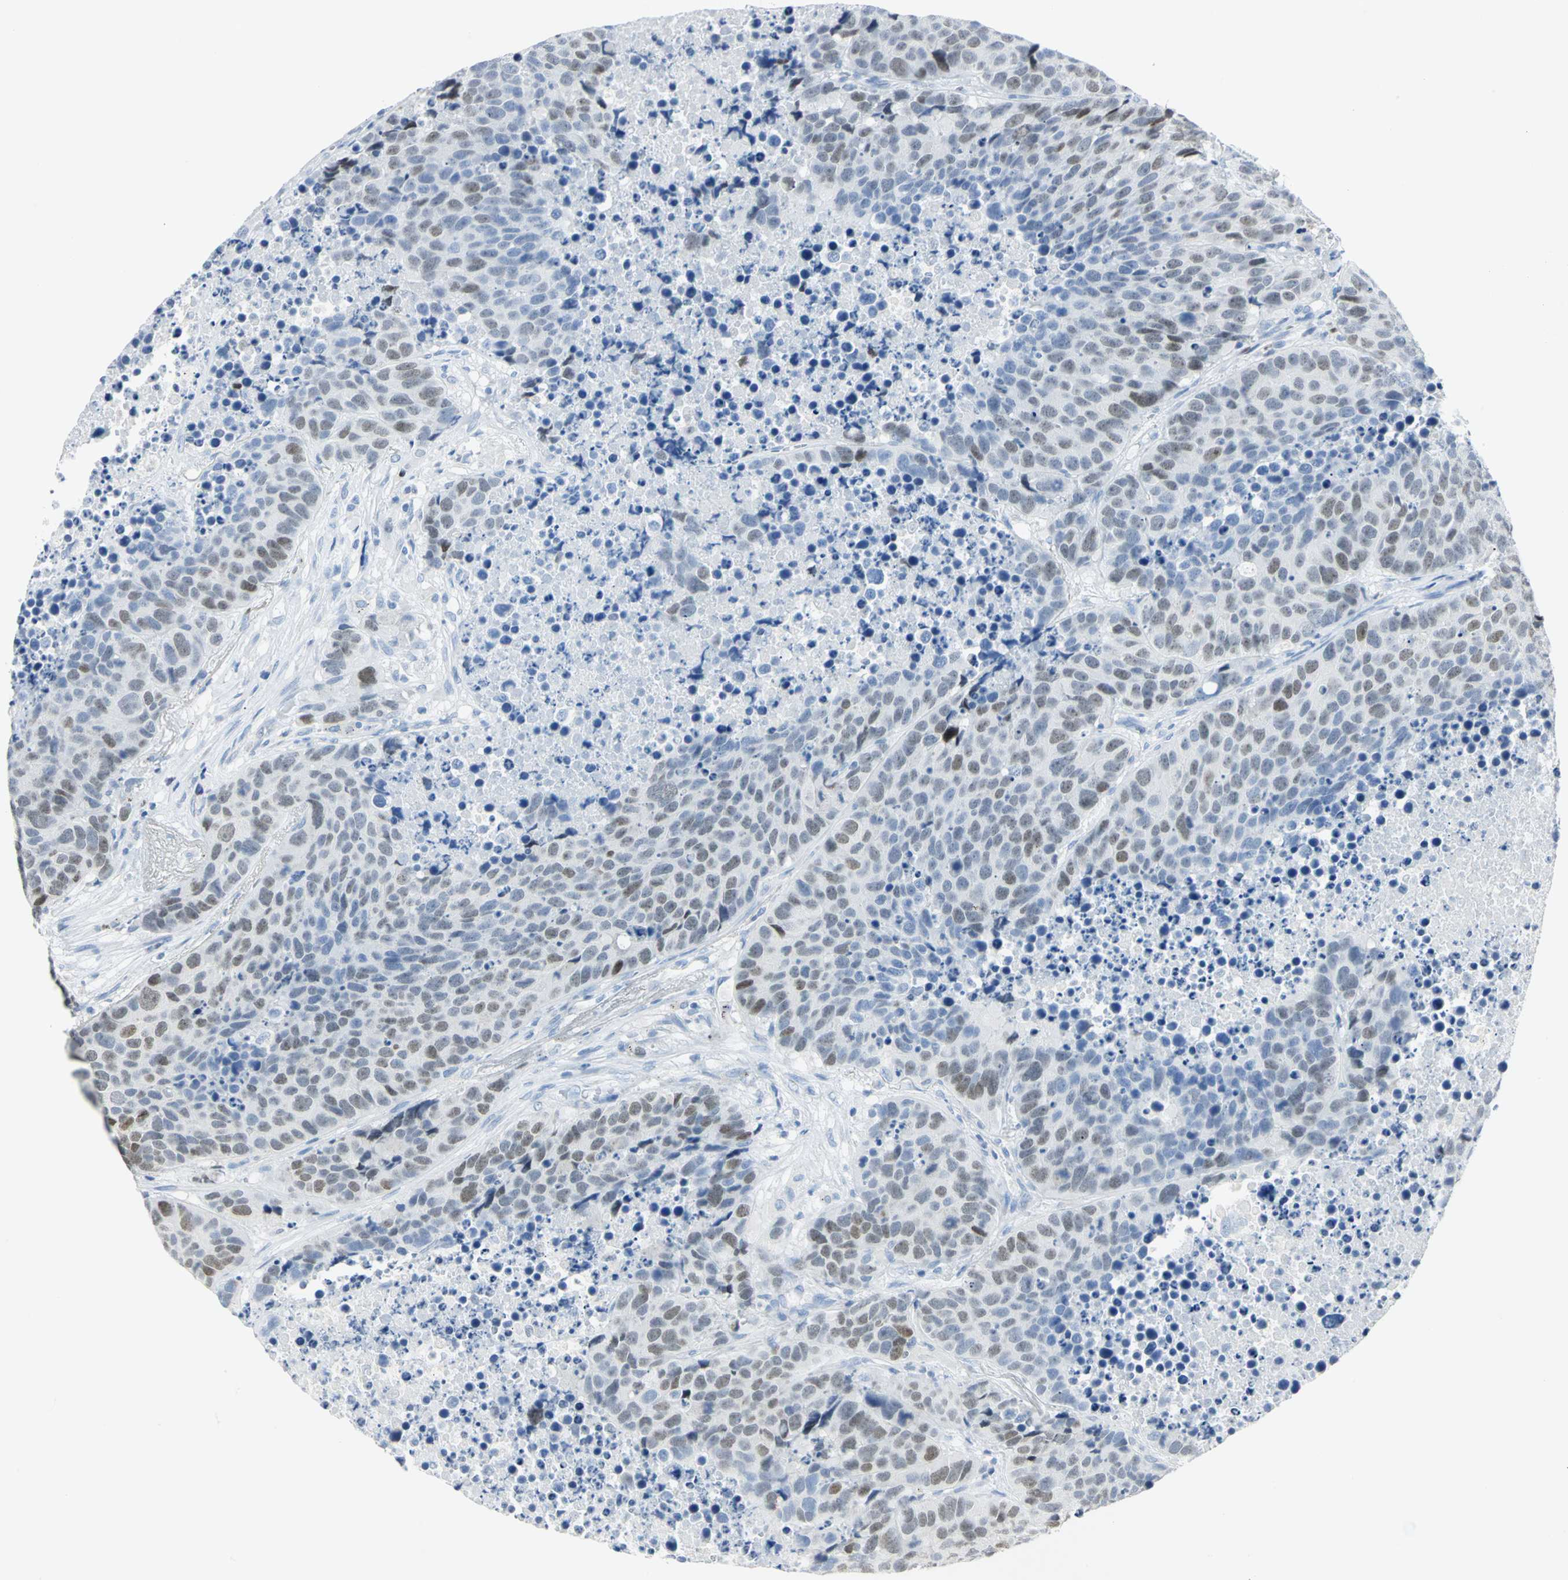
{"staining": {"intensity": "weak", "quantity": "<25%", "location": "nuclear"}, "tissue": "carcinoid", "cell_type": "Tumor cells", "image_type": "cancer", "snomed": [{"axis": "morphology", "description": "Carcinoid, malignant, NOS"}, {"axis": "topography", "description": "Lung"}], "caption": "Immunohistochemistry (IHC) of human malignant carcinoid reveals no expression in tumor cells.", "gene": "HELLS", "patient": {"sex": "male", "age": 60}}